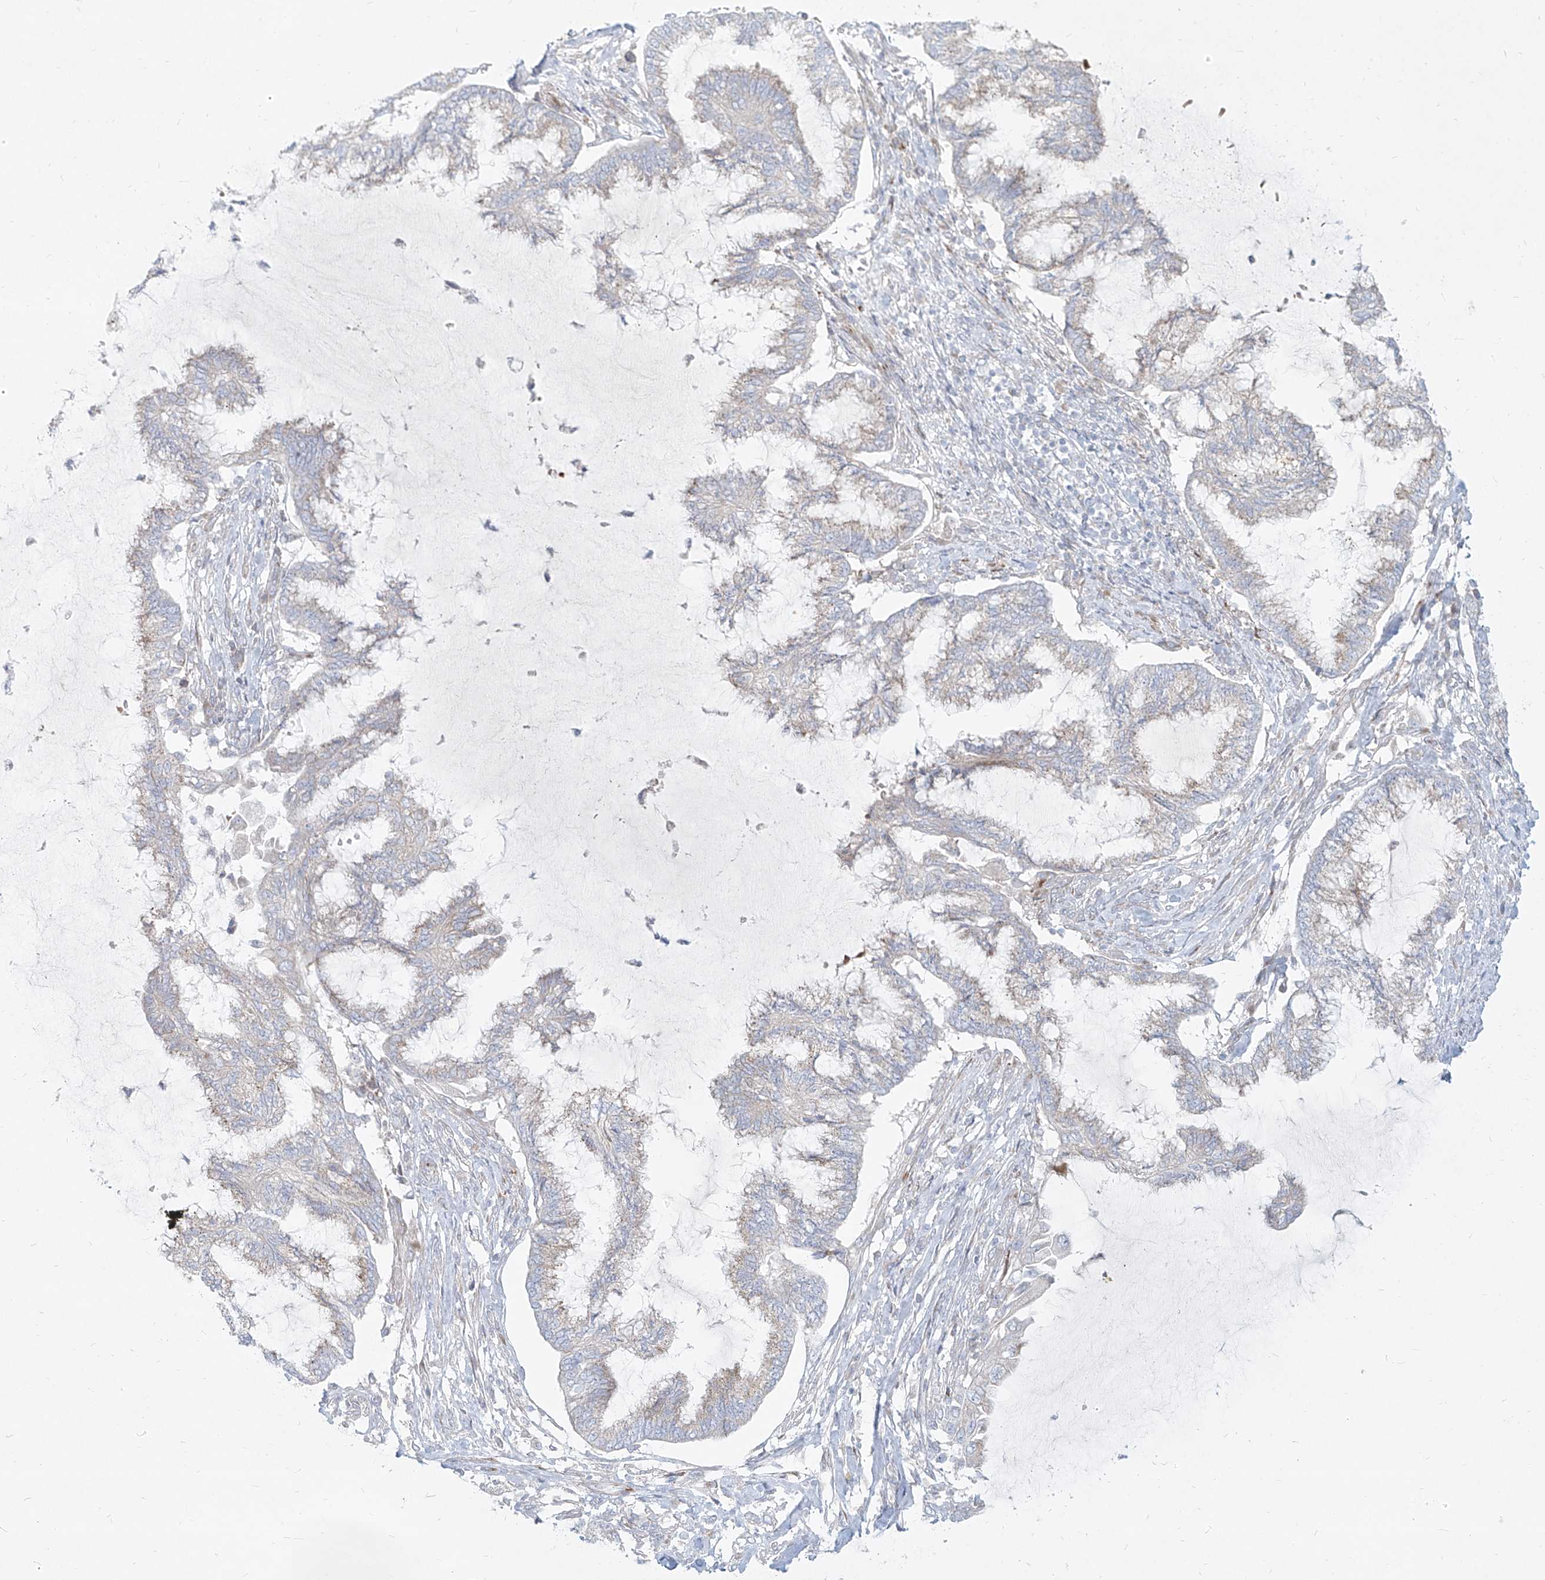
{"staining": {"intensity": "negative", "quantity": "none", "location": "none"}, "tissue": "endometrial cancer", "cell_type": "Tumor cells", "image_type": "cancer", "snomed": [{"axis": "morphology", "description": "Adenocarcinoma, NOS"}, {"axis": "topography", "description": "Endometrium"}], "caption": "This is an immunohistochemistry (IHC) histopathology image of human endometrial cancer (adenocarcinoma). There is no positivity in tumor cells.", "gene": "MTX2", "patient": {"sex": "female", "age": 86}}